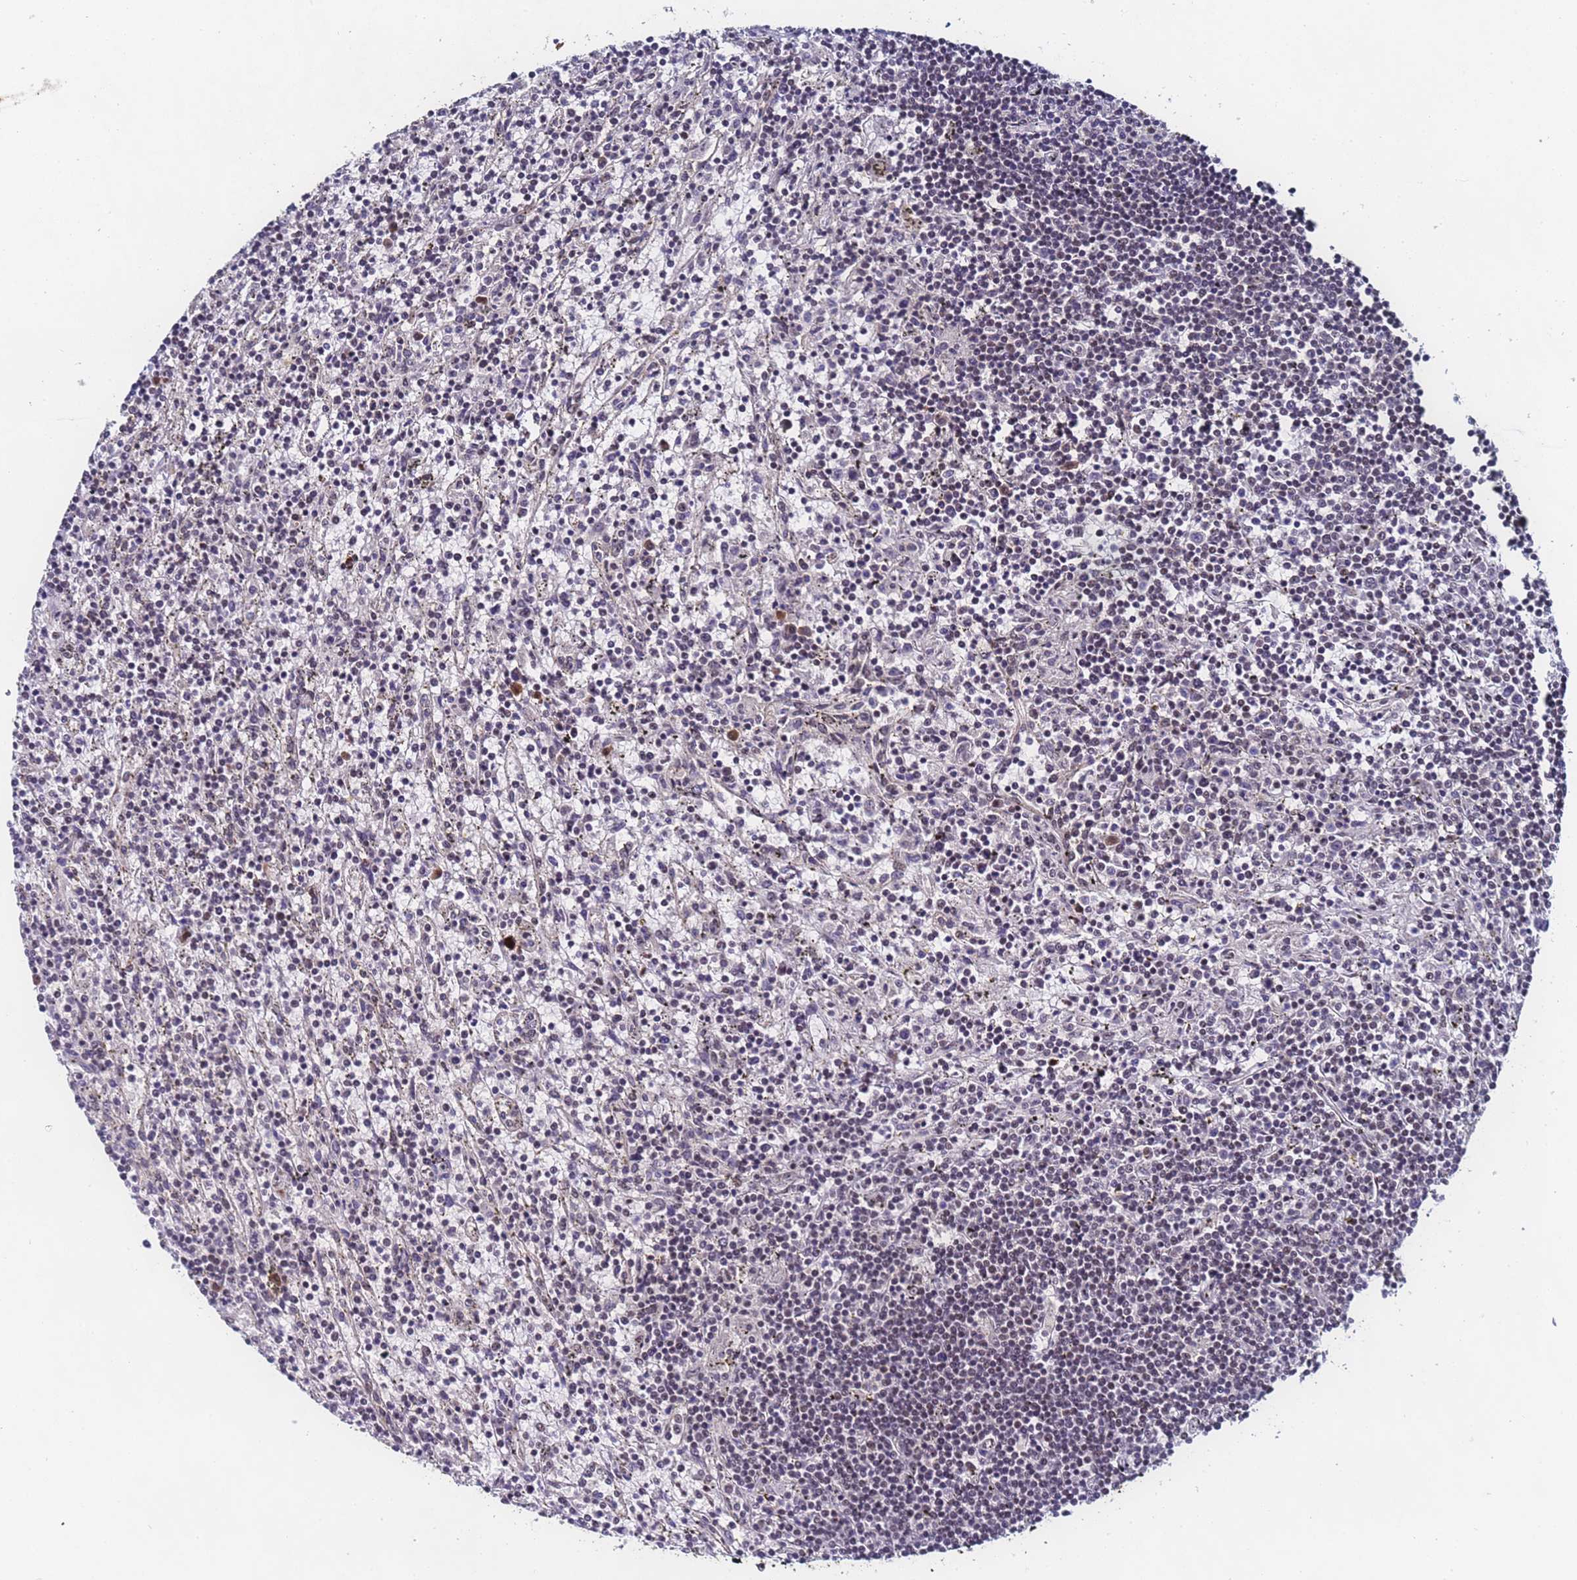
{"staining": {"intensity": "negative", "quantity": "none", "location": "none"}, "tissue": "lymphoma", "cell_type": "Tumor cells", "image_type": "cancer", "snomed": [{"axis": "morphology", "description": "Malignant lymphoma, non-Hodgkin's type, Low grade"}, {"axis": "topography", "description": "Spleen"}], "caption": "Immunohistochemical staining of lymphoma reveals no significant positivity in tumor cells.", "gene": "FNBP4", "patient": {"sex": "male", "age": 76}}